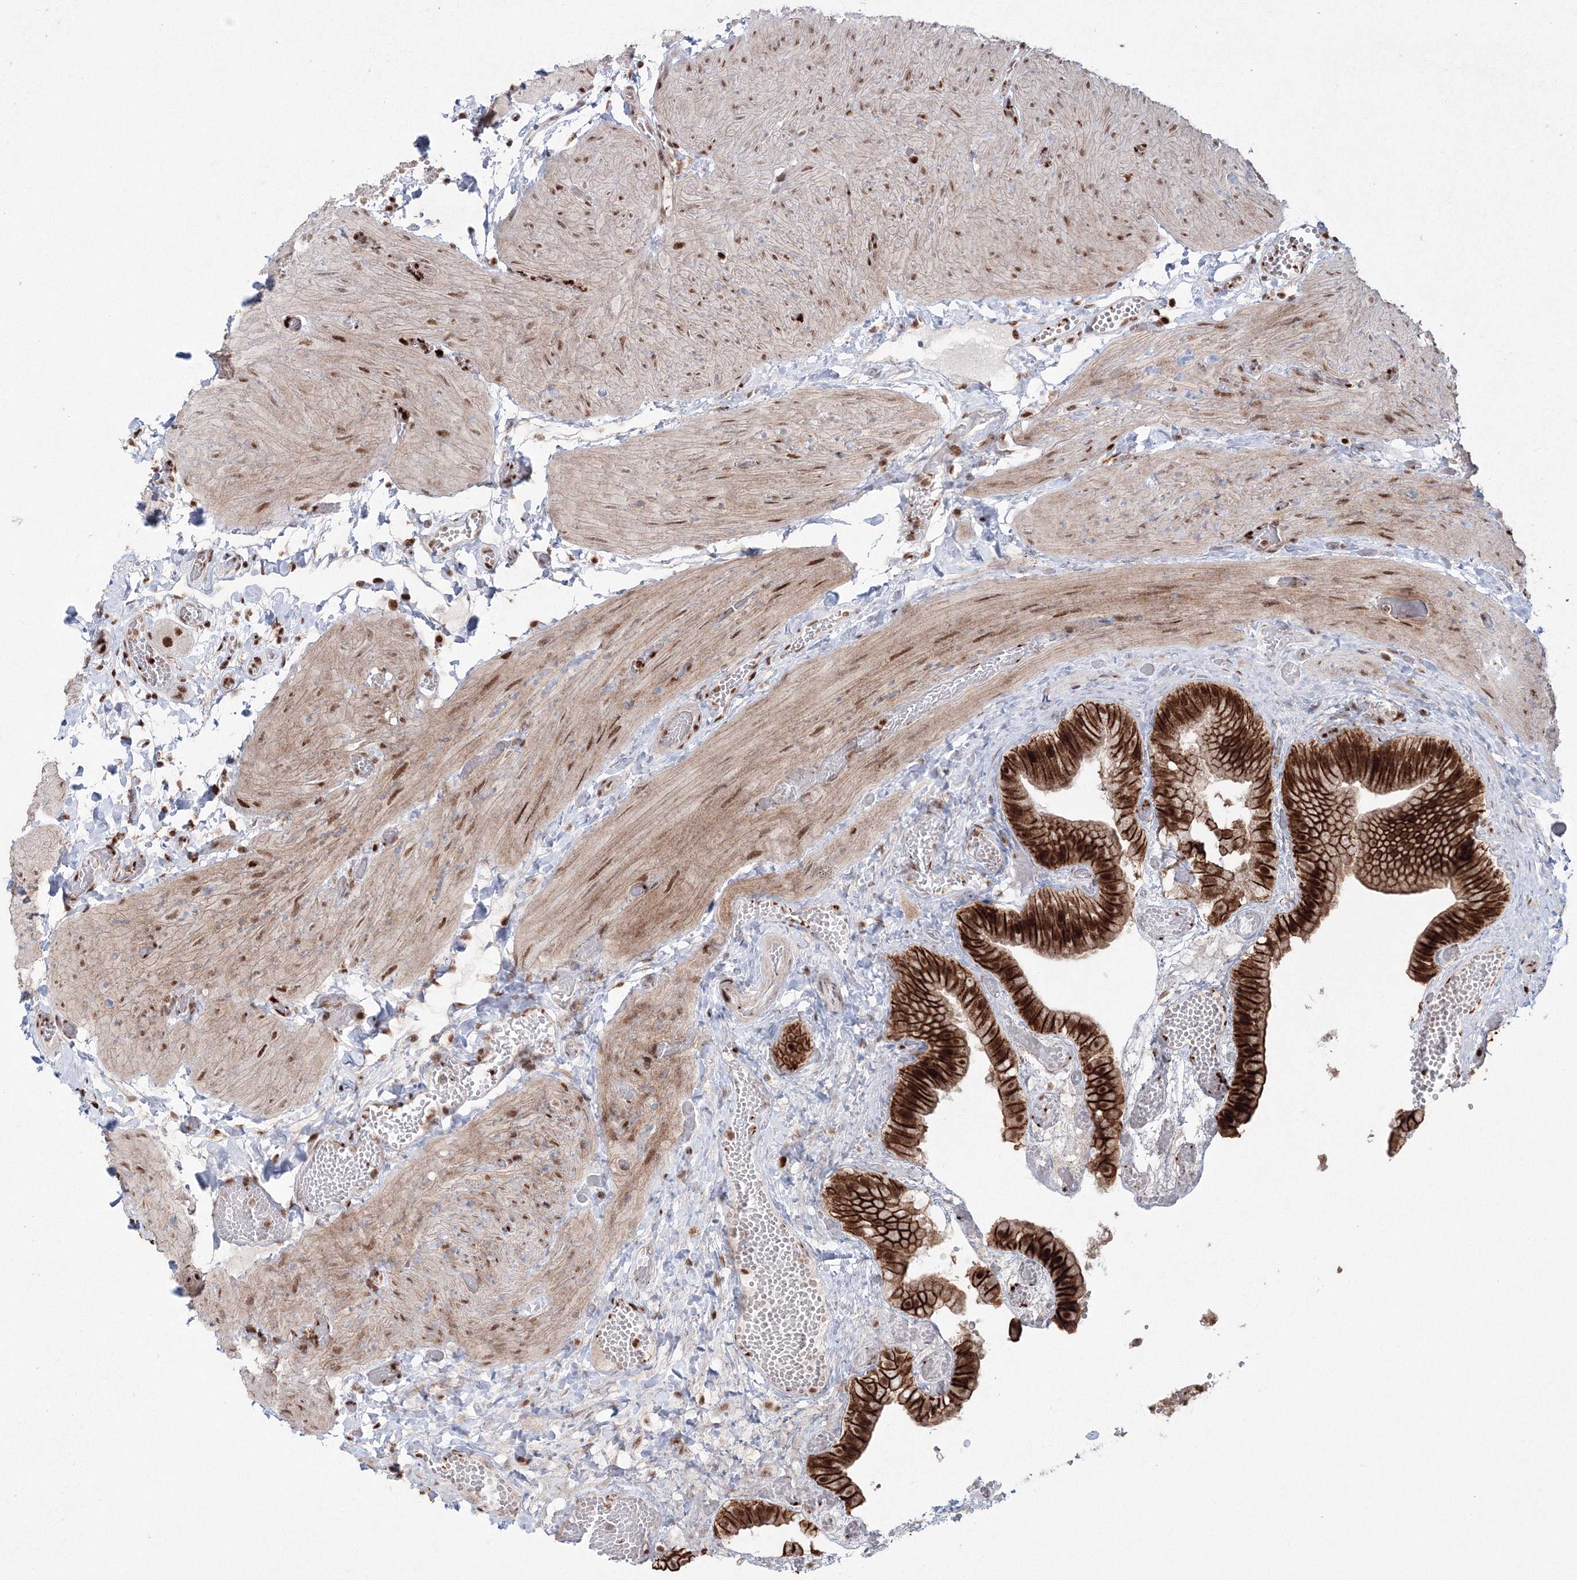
{"staining": {"intensity": "strong", "quantity": ">75%", "location": "cytoplasmic/membranous,nuclear"}, "tissue": "gallbladder", "cell_type": "Glandular cells", "image_type": "normal", "snomed": [{"axis": "morphology", "description": "Normal tissue, NOS"}, {"axis": "topography", "description": "Gallbladder"}], "caption": "DAB (3,3'-diaminobenzidine) immunohistochemical staining of benign human gallbladder demonstrates strong cytoplasmic/membranous,nuclear protein staining in approximately >75% of glandular cells. (DAB (3,3'-diaminobenzidine) = brown stain, brightfield microscopy at high magnification).", "gene": "LIG1", "patient": {"sex": "female", "age": 64}}